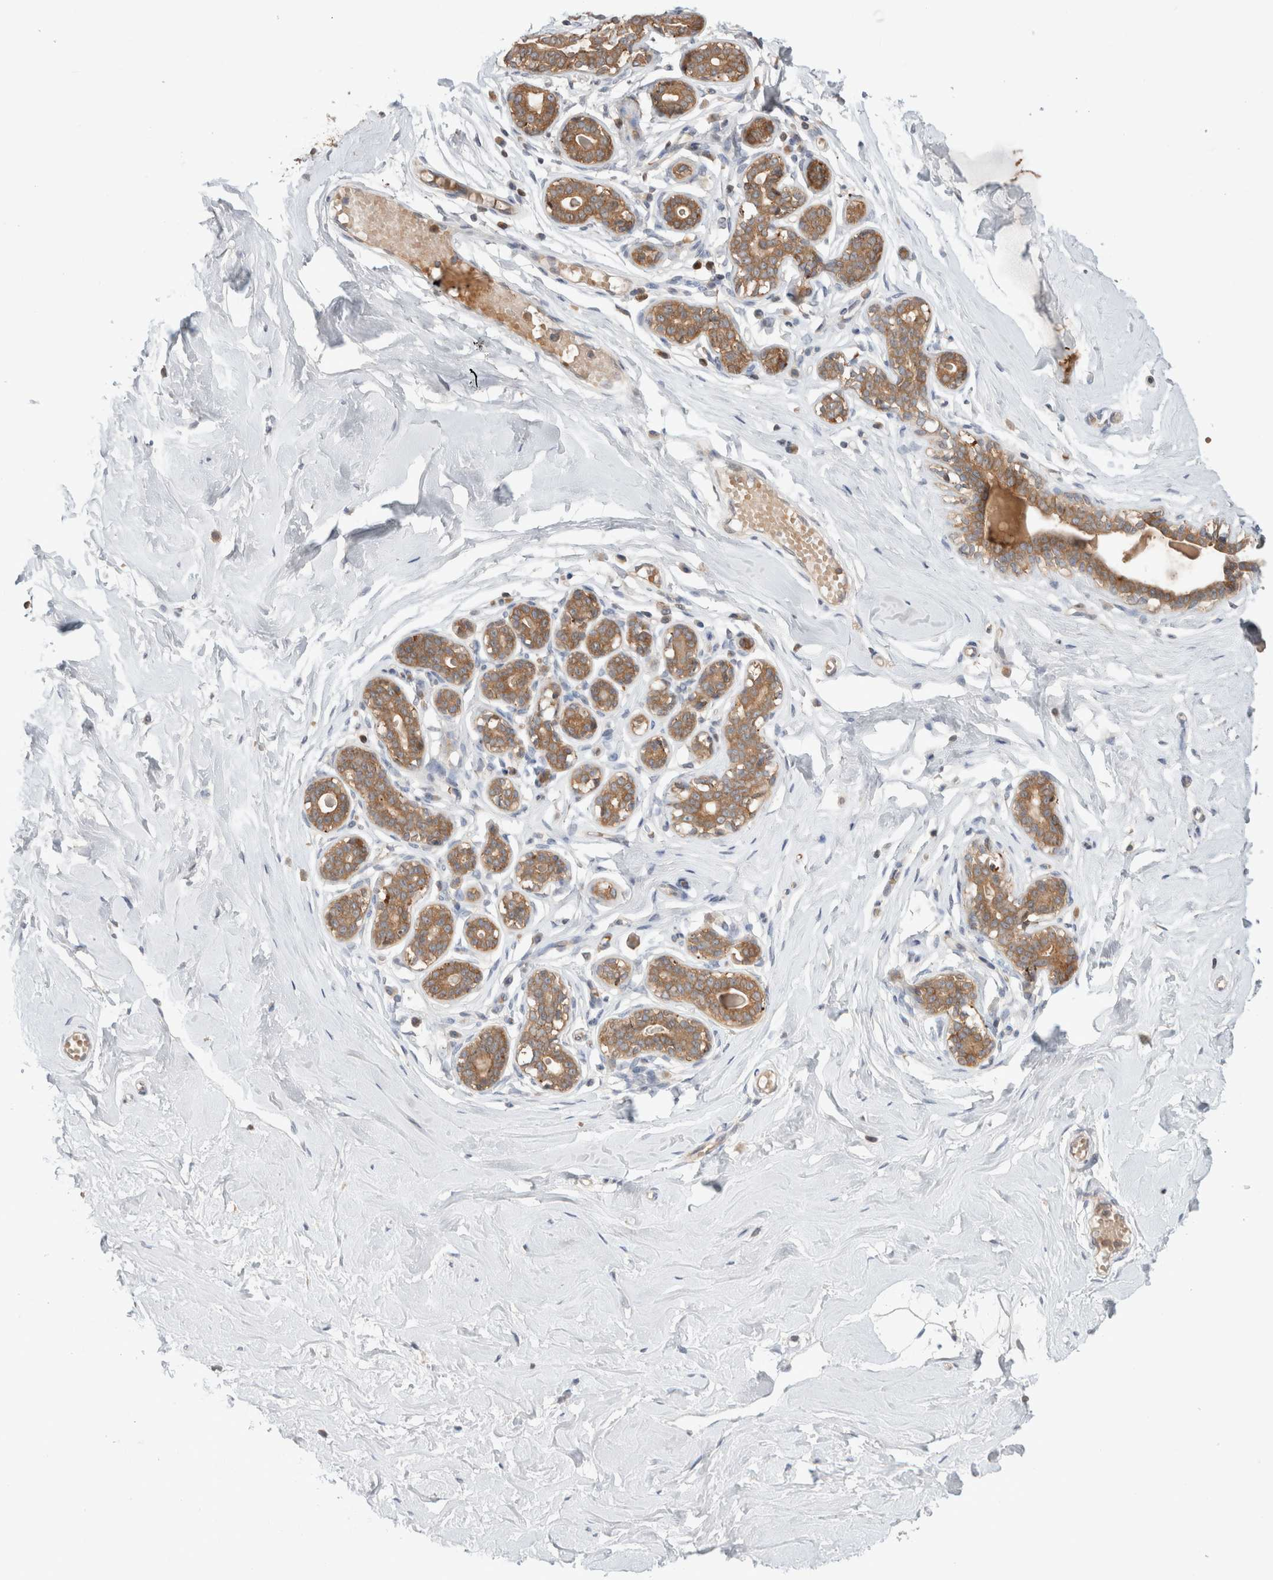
{"staining": {"intensity": "negative", "quantity": "none", "location": "none"}, "tissue": "breast", "cell_type": "Adipocytes", "image_type": "normal", "snomed": [{"axis": "morphology", "description": "Normal tissue, NOS"}, {"axis": "morphology", "description": "Adenoma, NOS"}, {"axis": "topography", "description": "Breast"}], "caption": "IHC image of normal human breast stained for a protein (brown), which shows no positivity in adipocytes. (DAB immunohistochemistry with hematoxylin counter stain).", "gene": "KLHL14", "patient": {"sex": "female", "age": 23}}